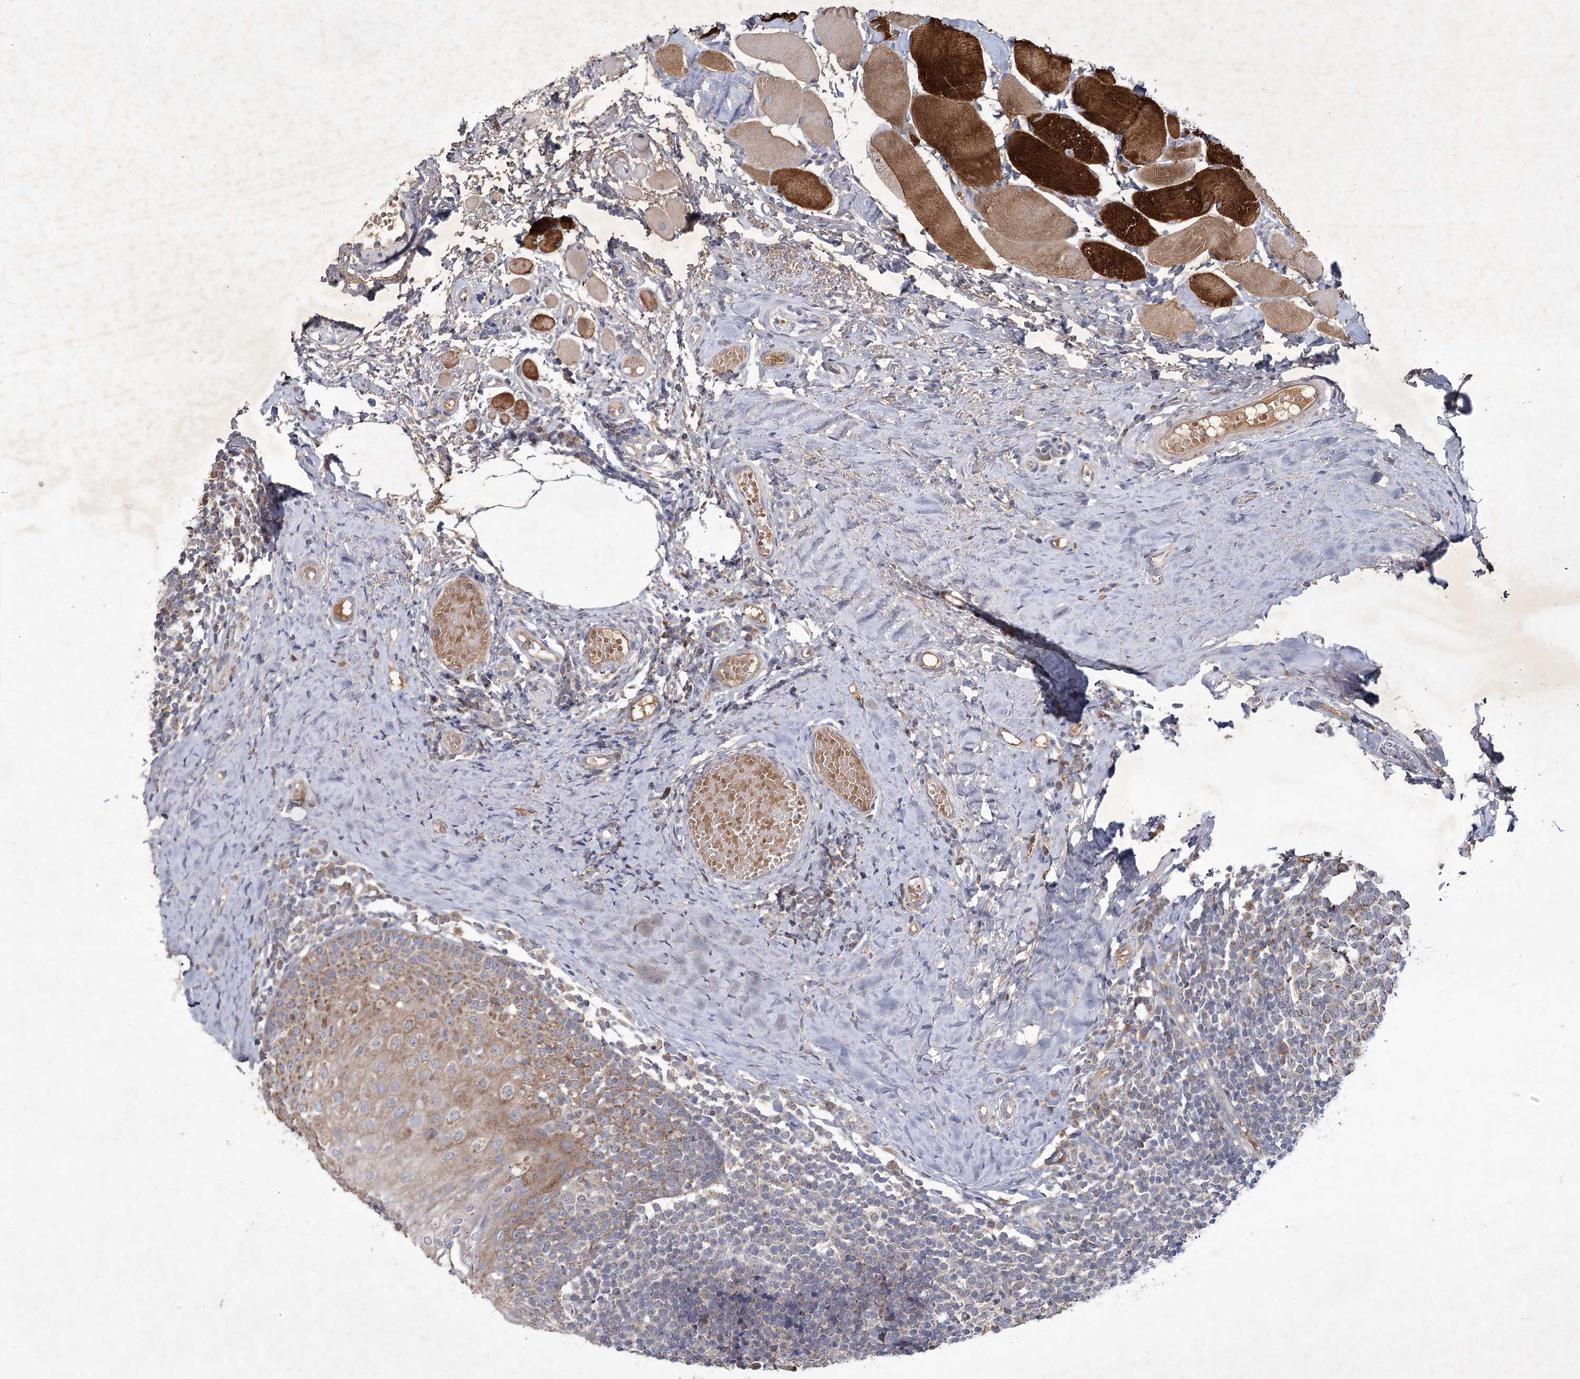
{"staining": {"intensity": "strong", "quantity": "25%-75%", "location": "cytoplasmic/membranous"}, "tissue": "tonsil", "cell_type": "Germinal center cells", "image_type": "normal", "snomed": [{"axis": "morphology", "description": "Normal tissue, NOS"}, {"axis": "topography", "description": "Tonsil"}], "caption": "Protein staining of normal tonsil exhibits strong cytoplasmic/membranous positivity in approximately 25%-75% of germinal center cells. (IHC, brightfield microscopy, high magnification).", "gene": "MRPL44", "patient": {"sex": "female", "age": 19}}